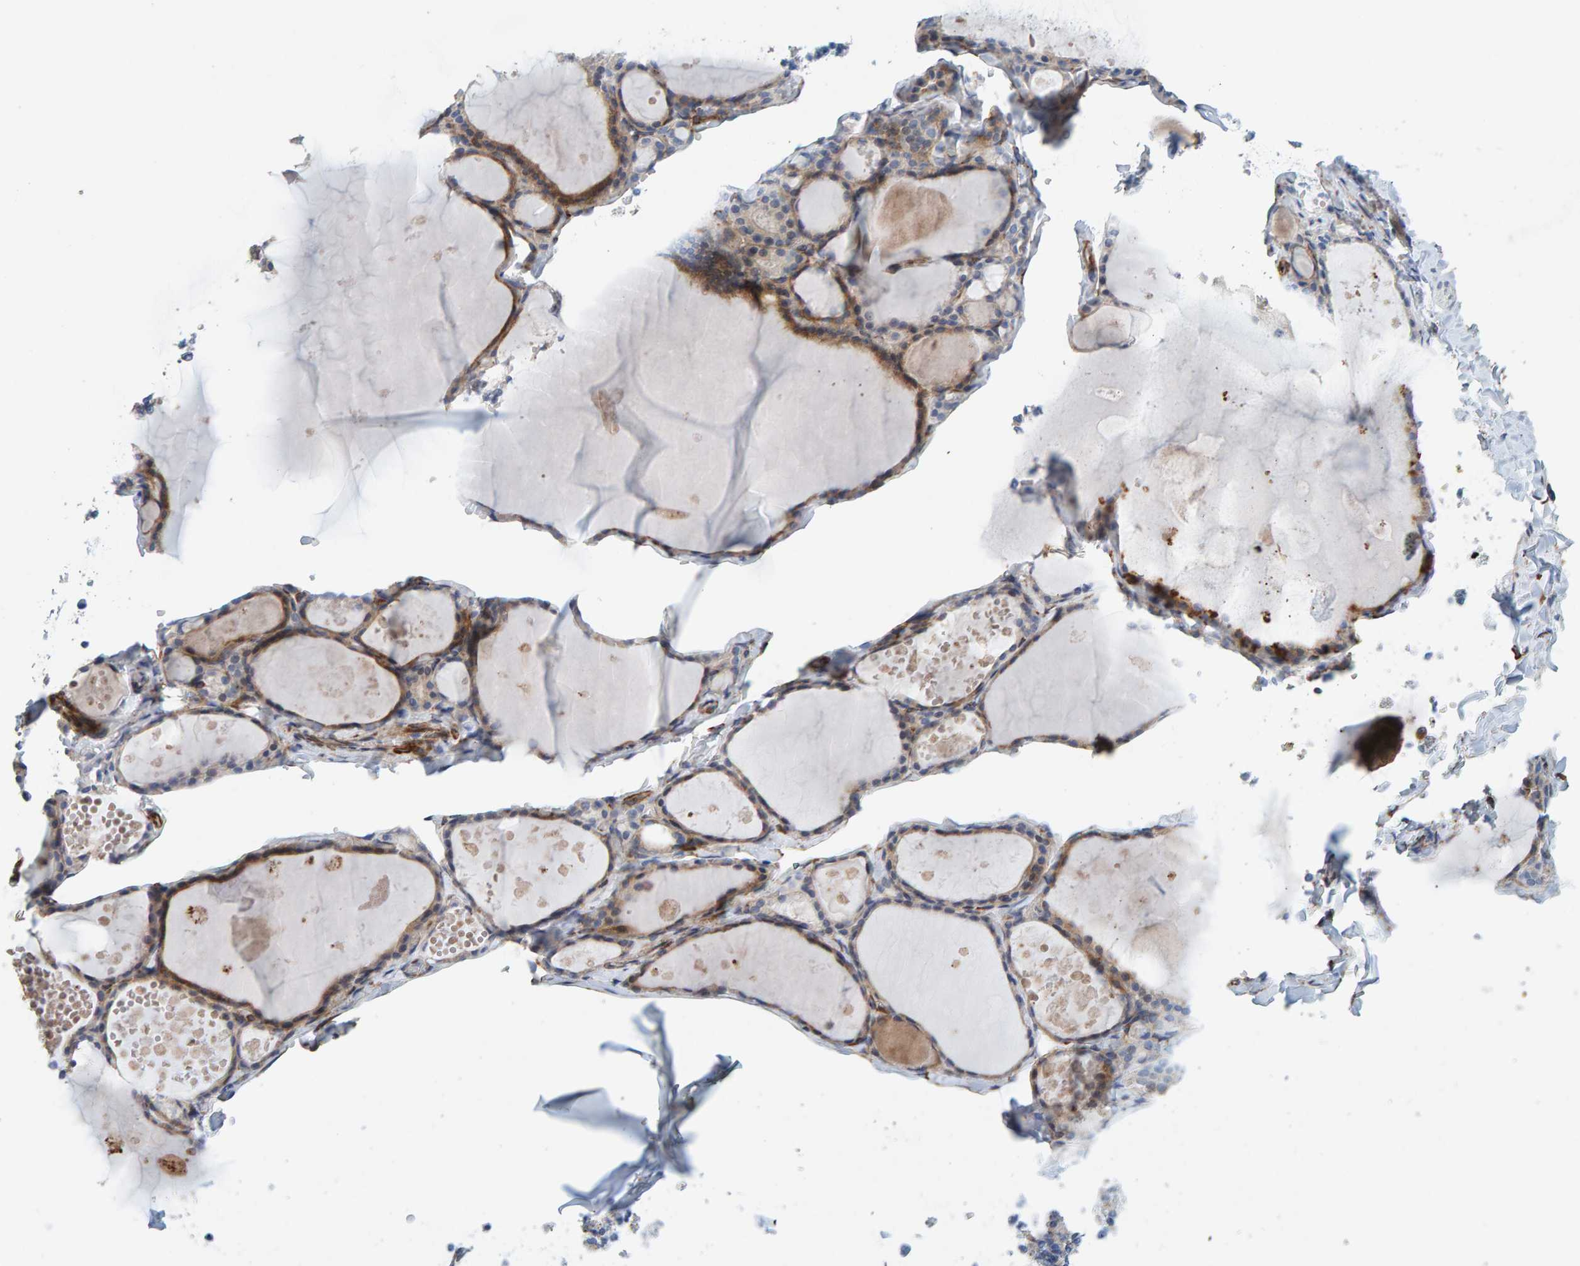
{"staining": {"intensity": "moderate", "quantity": "<25%", "location": "cytoplasmic/membranous"}, "tissue": "thyroid gland", "cell_type": "Glandular cells", "image_type": "normal", "snomed": [{"axis": "morphology", "description": "Normal tissue, NOS"}, {"axis": "topography", "description": "Thyroid gland"}], "caption": "This image demonstrates immunohistochemistry (IHC) staining of benign thyroid gland, with low moderate cytoplasmic/membranous positivity in approximately <25% of glandular cells.", "gene": "MMP16", "patient": {"sex": "male", "age": 56}}